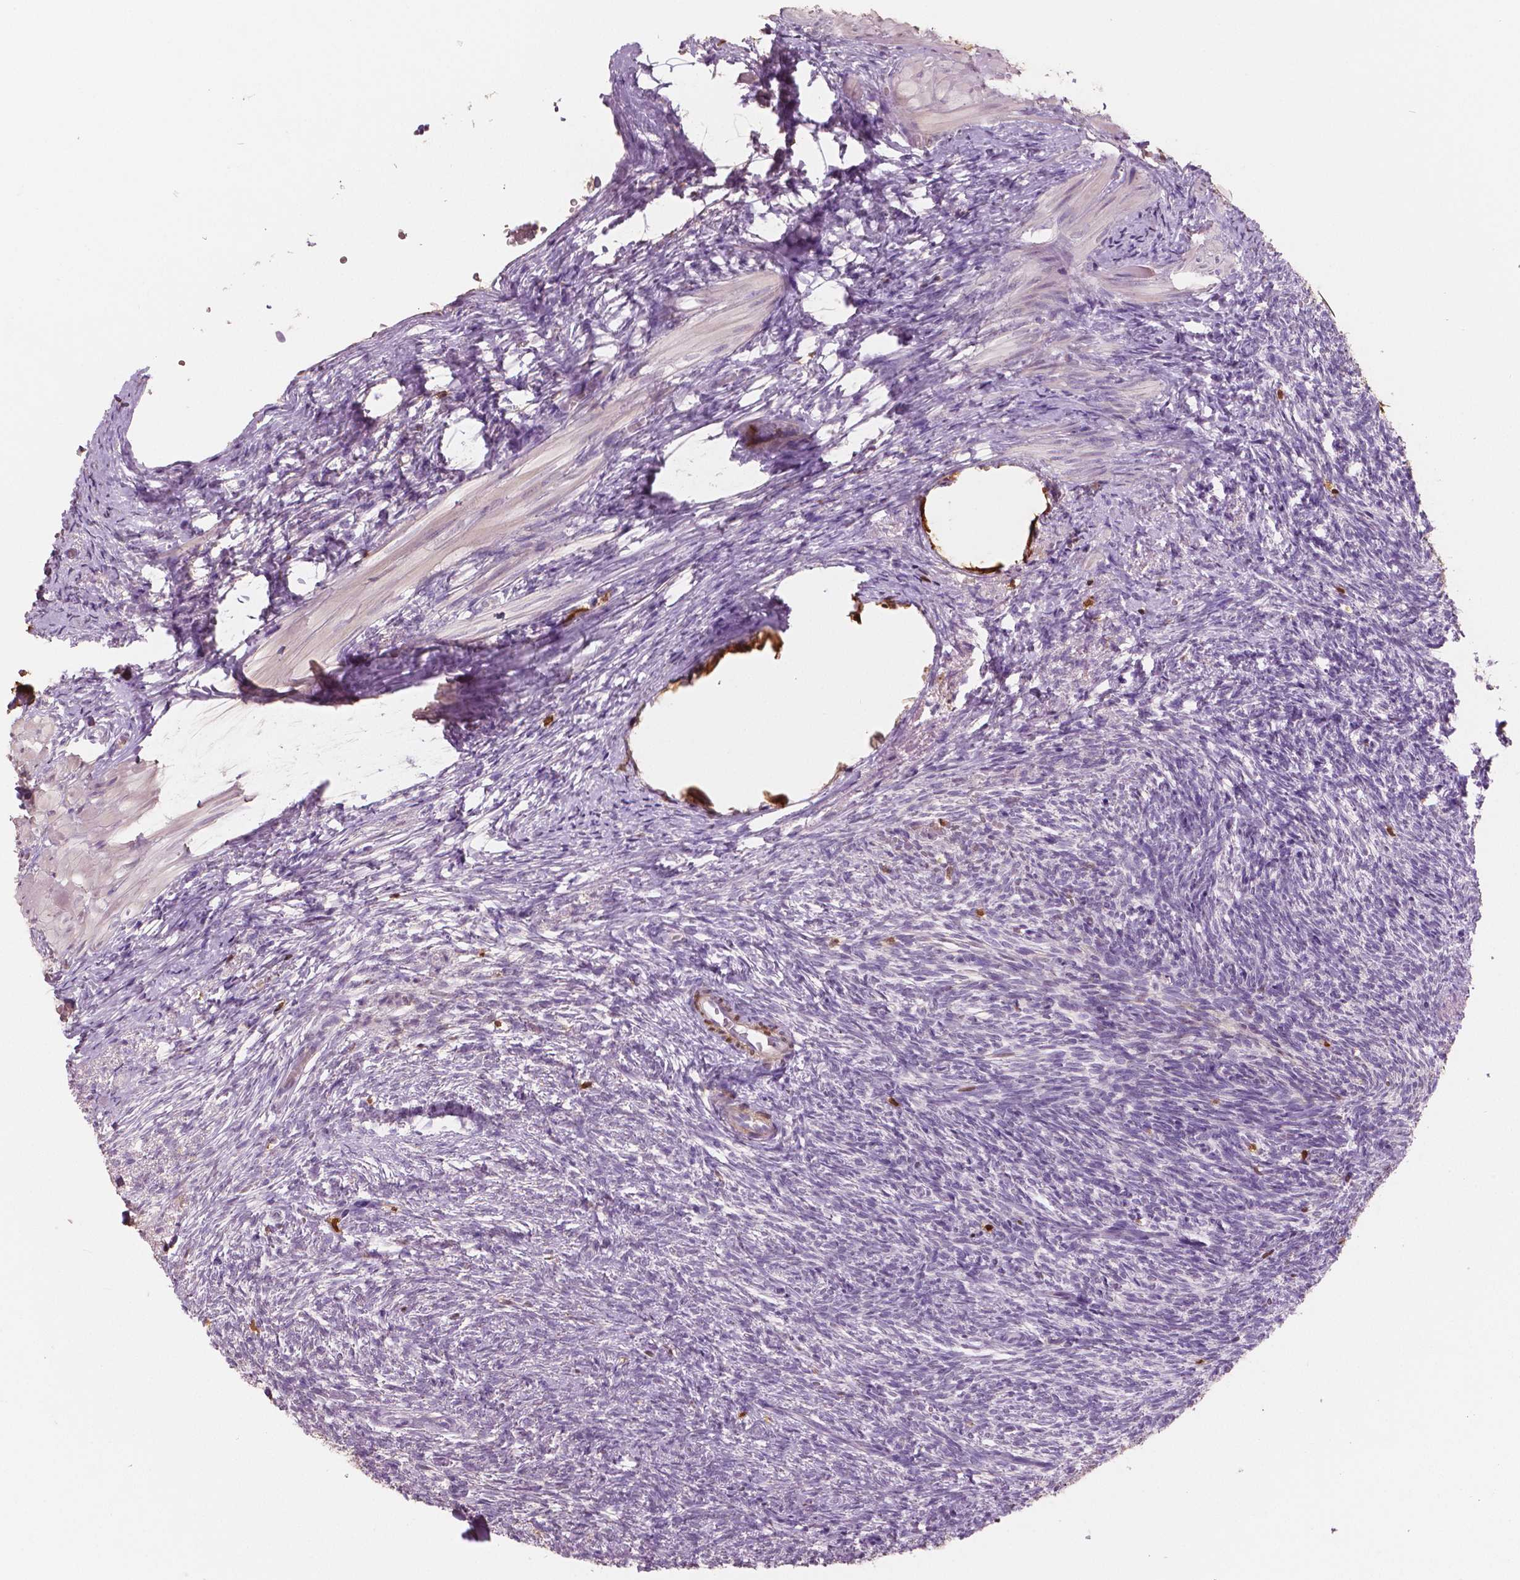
{"staining": {"intensity": "negative", "quantity": "none", "location": "none"}, "tissue": "ovary", "cell_type": "Follicle cells", "image_type": "normal", "snomed": [{"axis": "morphology", "description": "Normal tissue, NOS"}, {"axis": "topography", "description": "Ovary"}], "caption": "Follicle cells show no significant staining in normal ovary. (Brightfield microscopy of DAB (3,3'-diaminobenzidine) immunohistochemistry at high magnification).", "gene": "S100A4", "patient": {"sex": "female", "age": 46}}